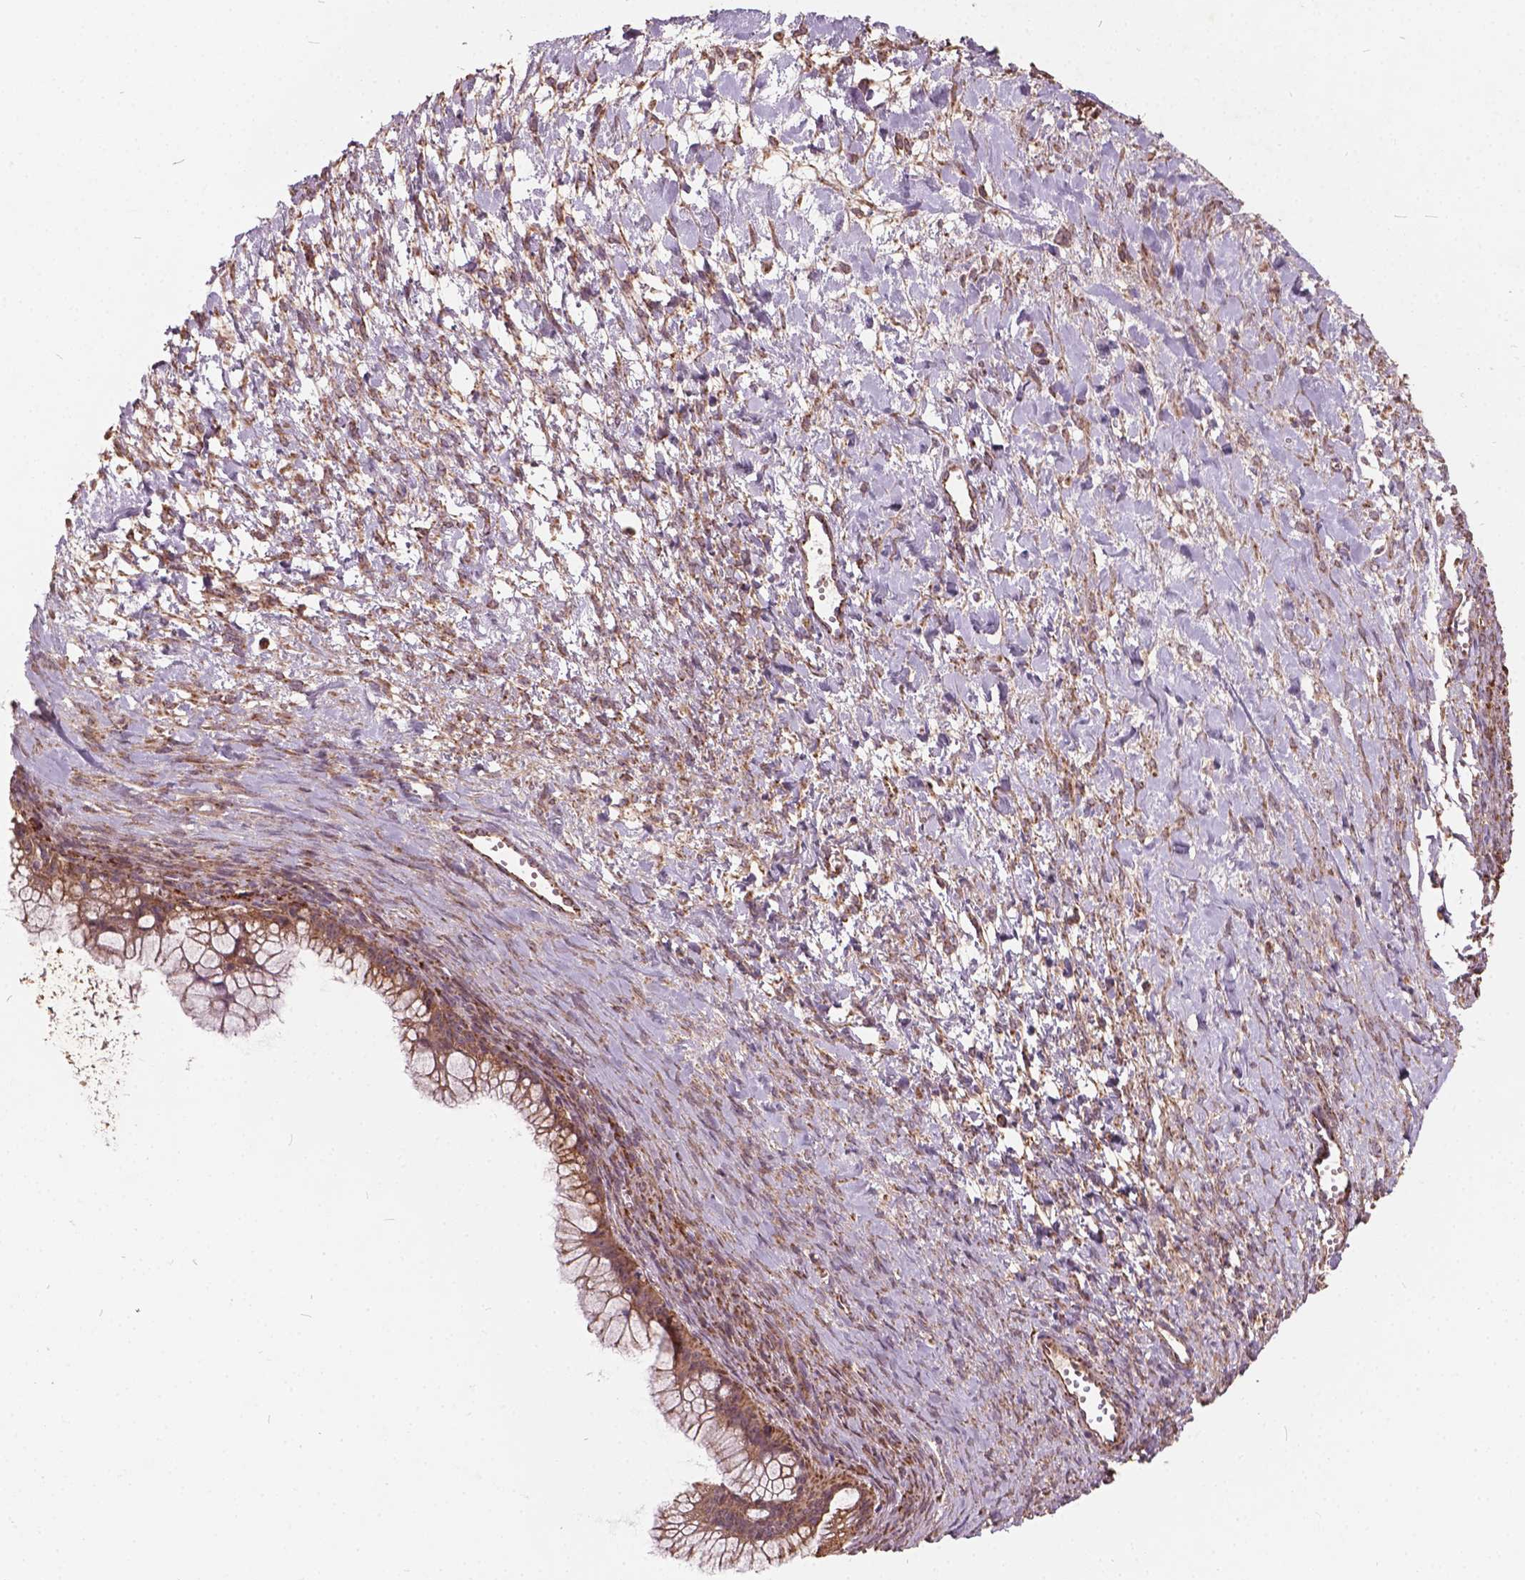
{"staining": {"intensity": "moderate", "quantity": ">75%", "location": "cytoplasmic/membranous"}, "tissue": "ovarian cancer", "cell_type": "Tumor cells", "image_type": "cancer", "snomed": [{"axis": "morphology", "description": "Cystadenocarcinoma, mucinous, NOS"}, {"axis": "topography", "description": "Ovary"}], "caption": "Immunohistochemistry photomicrograph of neoplastic tissue: ovarian cancer stained using IHC demonstrates medium levels of moderate protein expression localized specifically in the cytoplasmic/membranous of tumor cells, appearing as a cytoplasmic/membranous brown color.", "gene": "UBXN2A", "patient": {"sex": "female", "age": 41}}